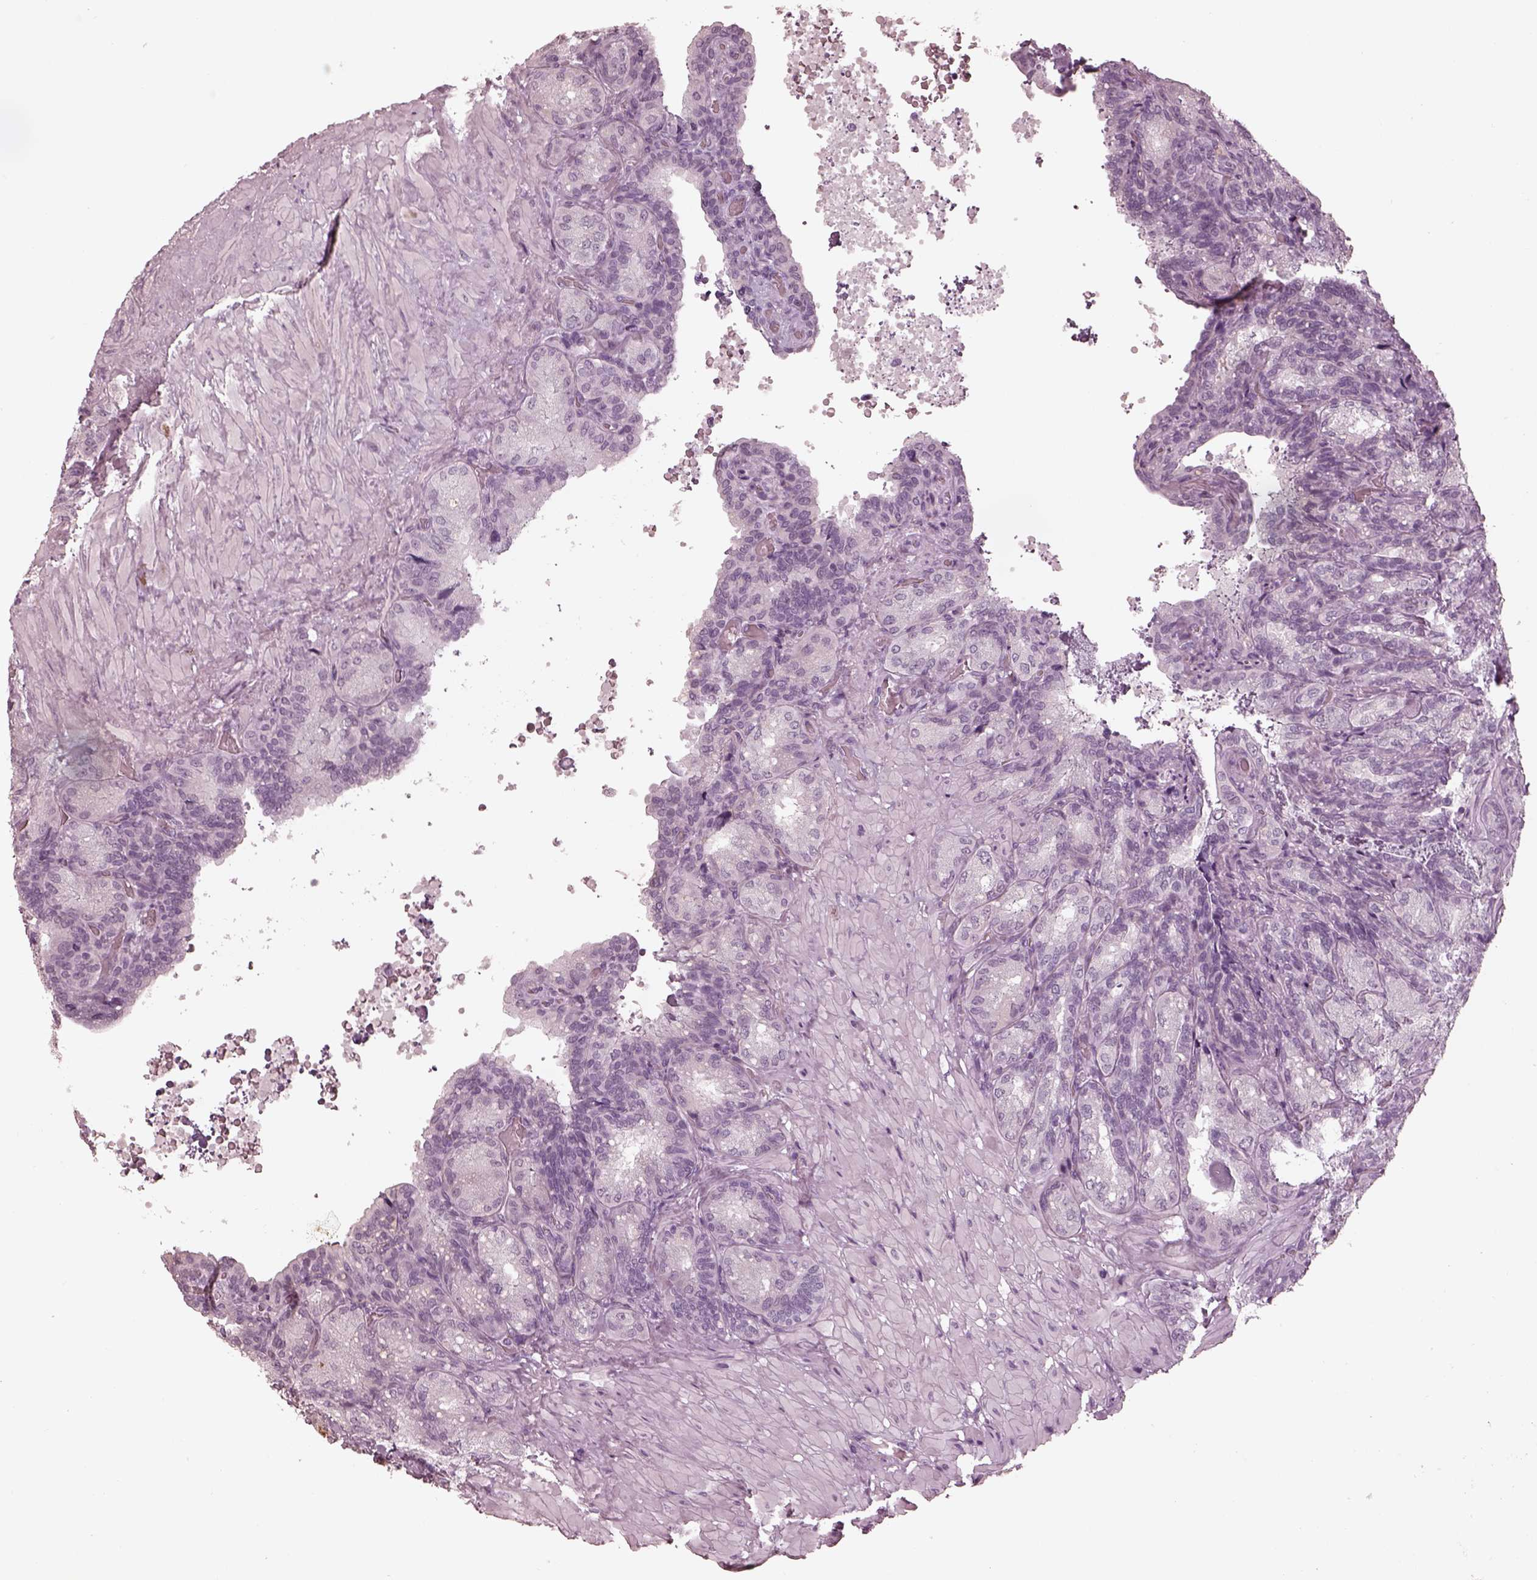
{"staining": {"intensity": "negative", "quantity": "none", "location": "none"}, "tissue": "seminal vesicle", "cell_type": "Glandular cells", "image_type": "normal", "snomed": [{"axis": "morphology", "description": "Normal tissue, NOS"}, {"axis": "topography", "description": "Seminal veicle"}], "caption": "Histopathology image shows no significant protein staining in glandular cells of normal seminal vesicle. (DAB (3,3'-diaminobenzidine) immunohistochemistry (IHC) visualized using brightfield microscopy, high magnification).", "gene": "KCNA2", "patient": {"sex": "male", "age": 68}}